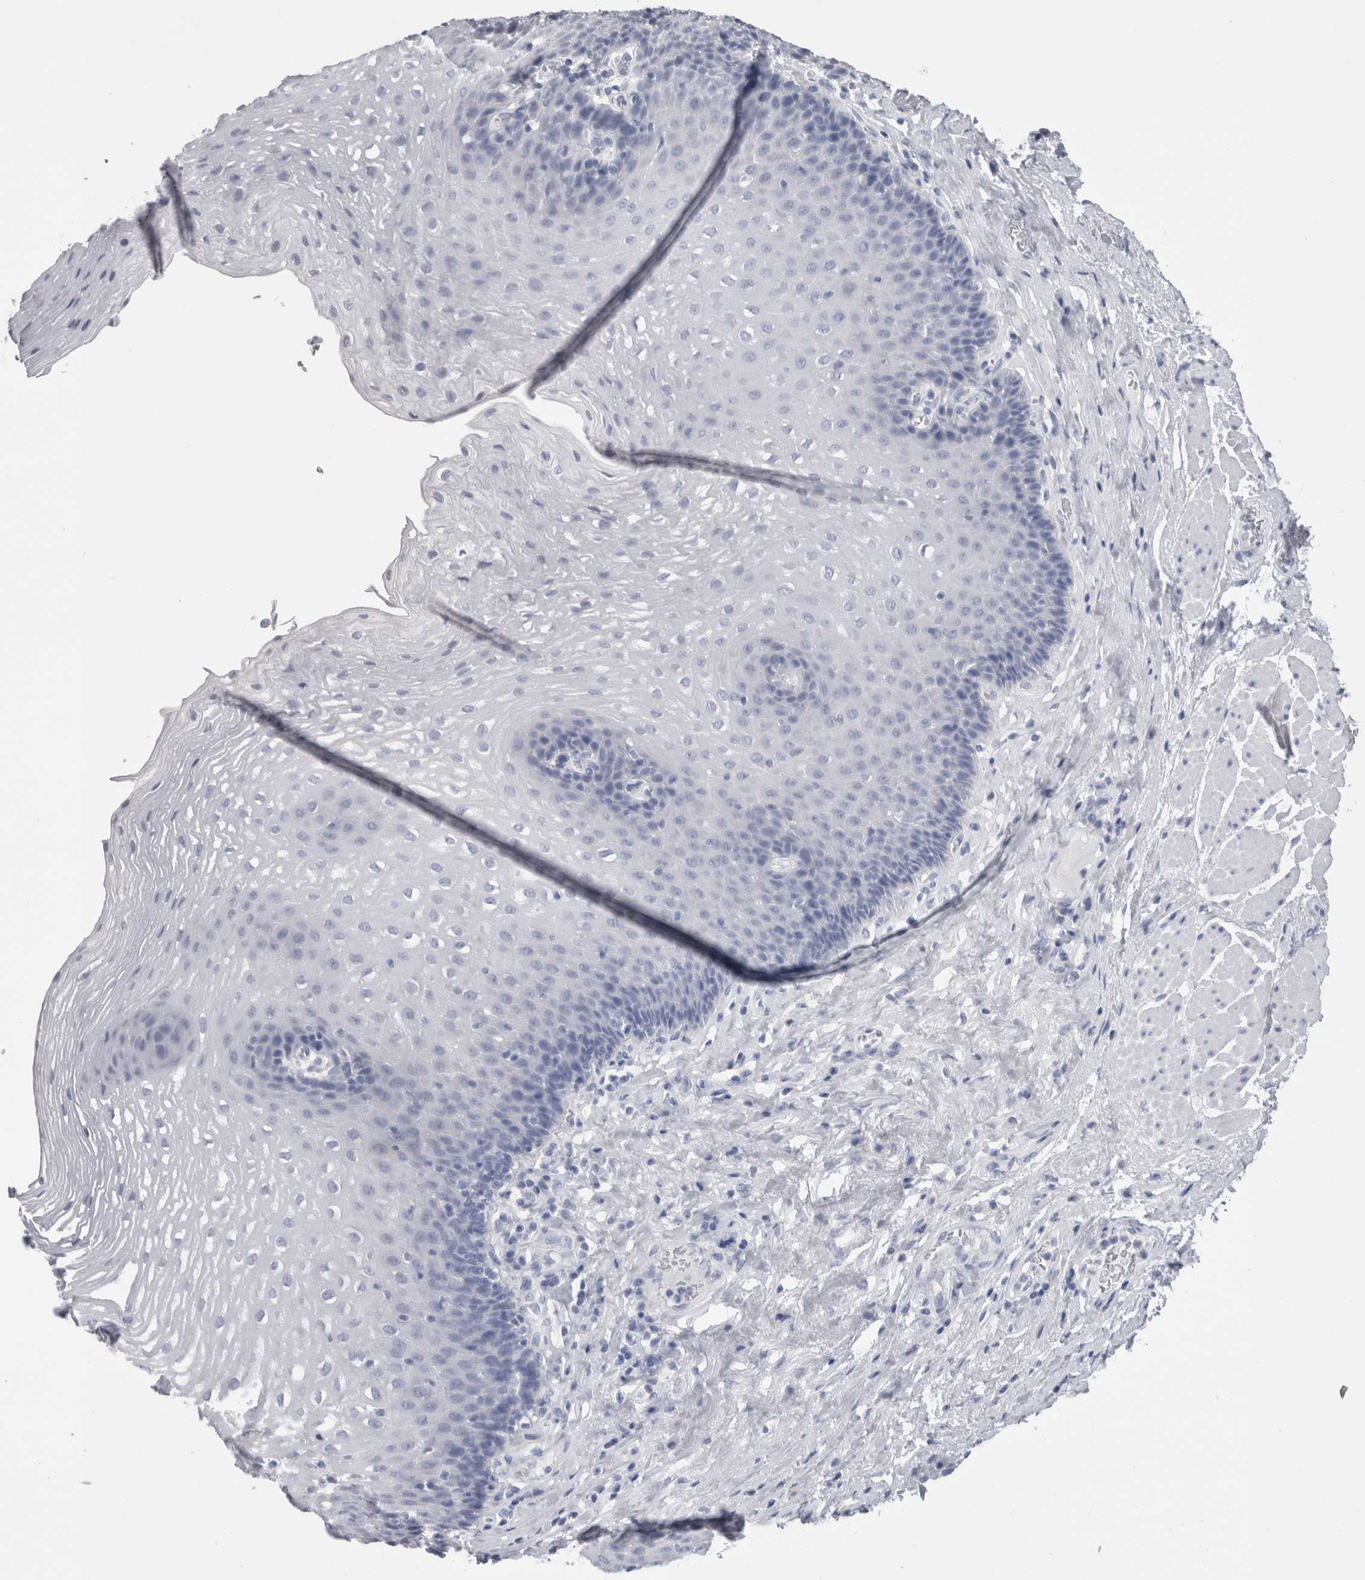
{"staining": {"intensity": "negative", "quantity": "none", "location": "none"}, "tissue": "esophagus", "cell_type": "Squamous epithelial cells", "image_type": "normal", "snomed": [{"axis": "morphology", "description": "Normal tissue, NOS"}, {"axis": "topography", "description": "Esophagus"}], "caption": "DAB immunohistochemical staining of unremarkable human esophagus shows no significant staining in squamous epithelial cells.", "gene": "CA8", "patient": {"sex": "female", "age": 66}}